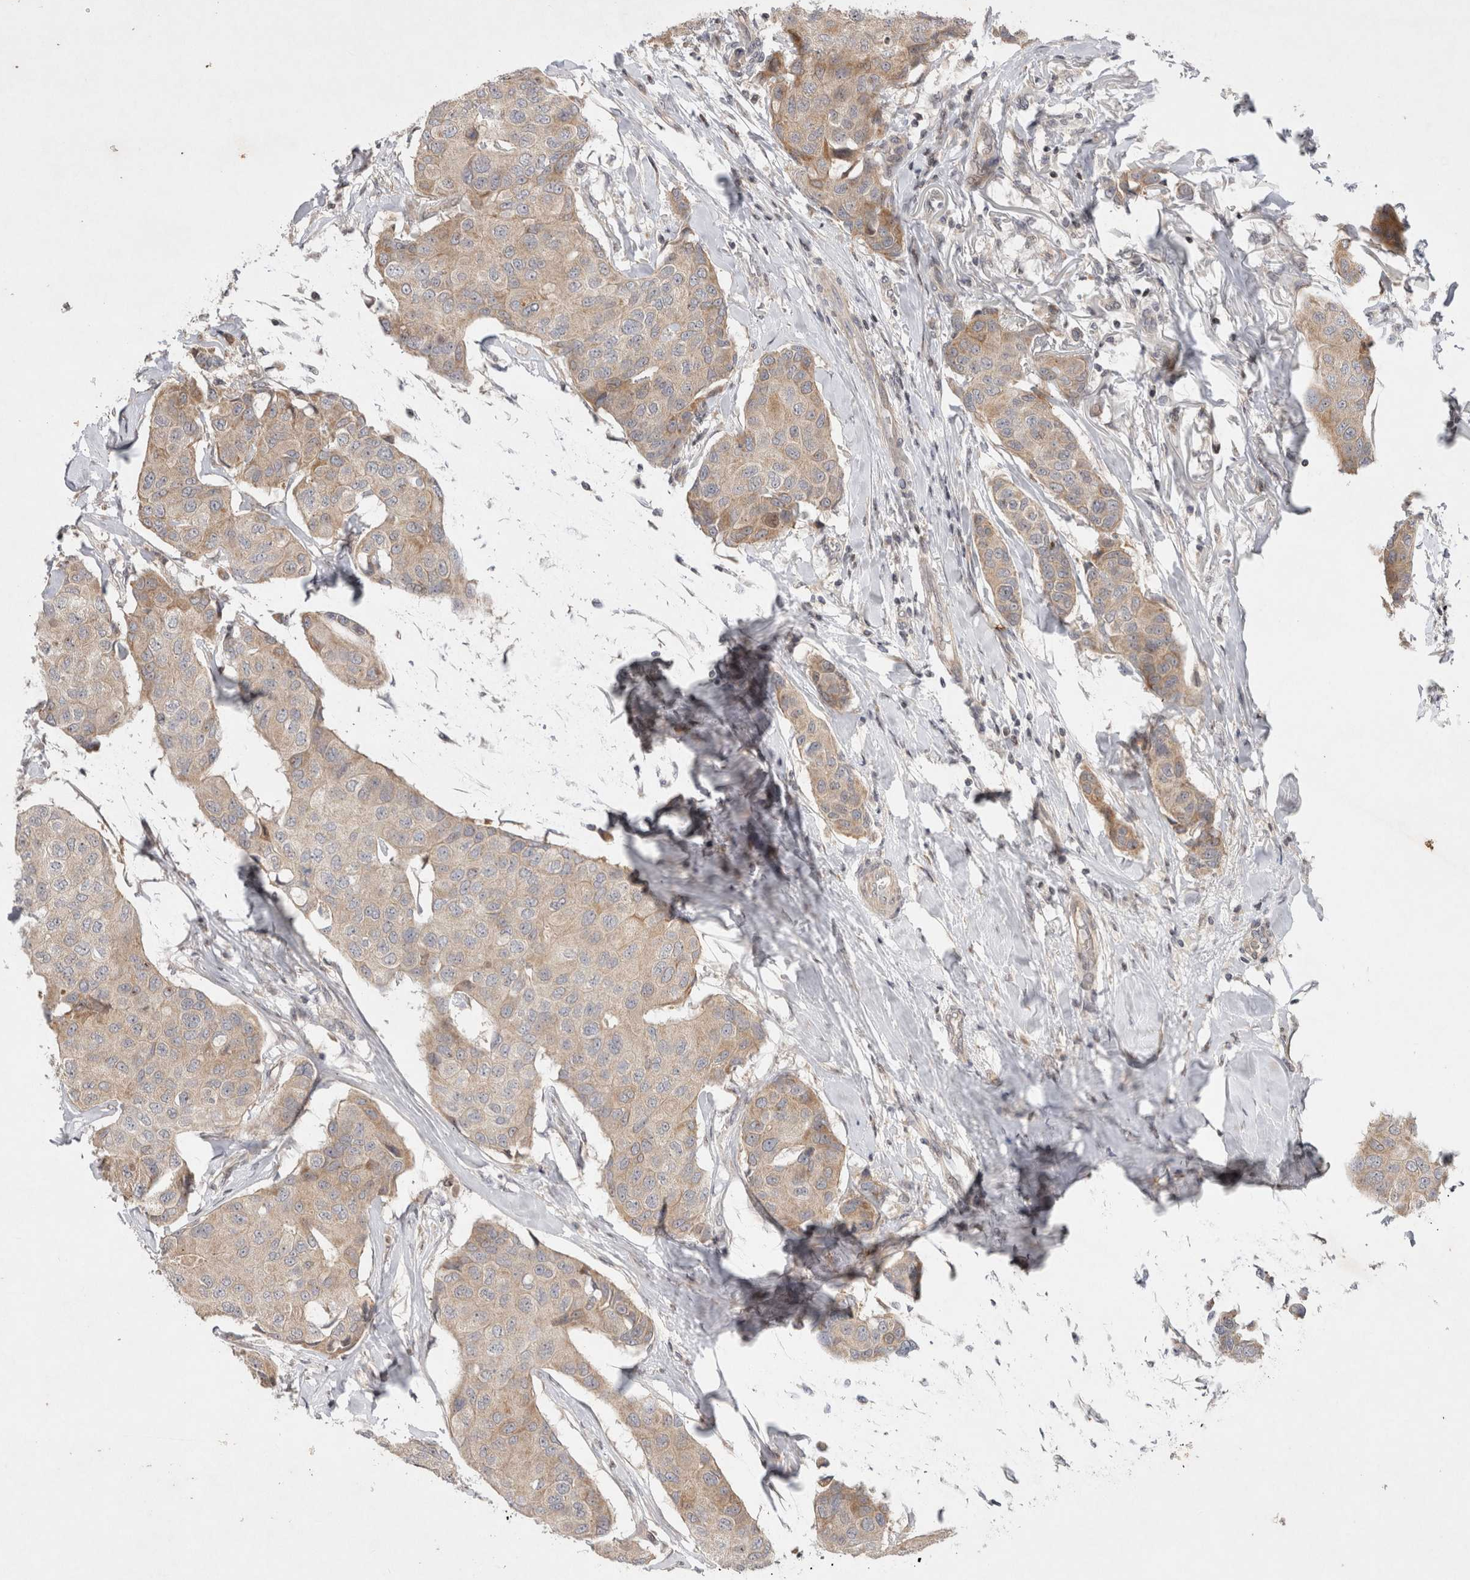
{"staining": {"intensity": "weak", "quantity": ">75%", "location": "cytoplasmic/membranous"}, "tissue": "breast cancer", "cell_type": "Tumor cells", "image_type": "cancer", "snomed": [{"axis": "morphology", "description": "Duct carcinoma"}, {"axis": "topography", "description": "Breast"}], "caption": "Approximately >75% of tumor cells in human breast cancer display weak cytoplasmic/membranous protein staining as visualized by brown immunohistochemical staining.", "gene": "EIF2AK1", "patient": {"sex": "female", "age": 80}}